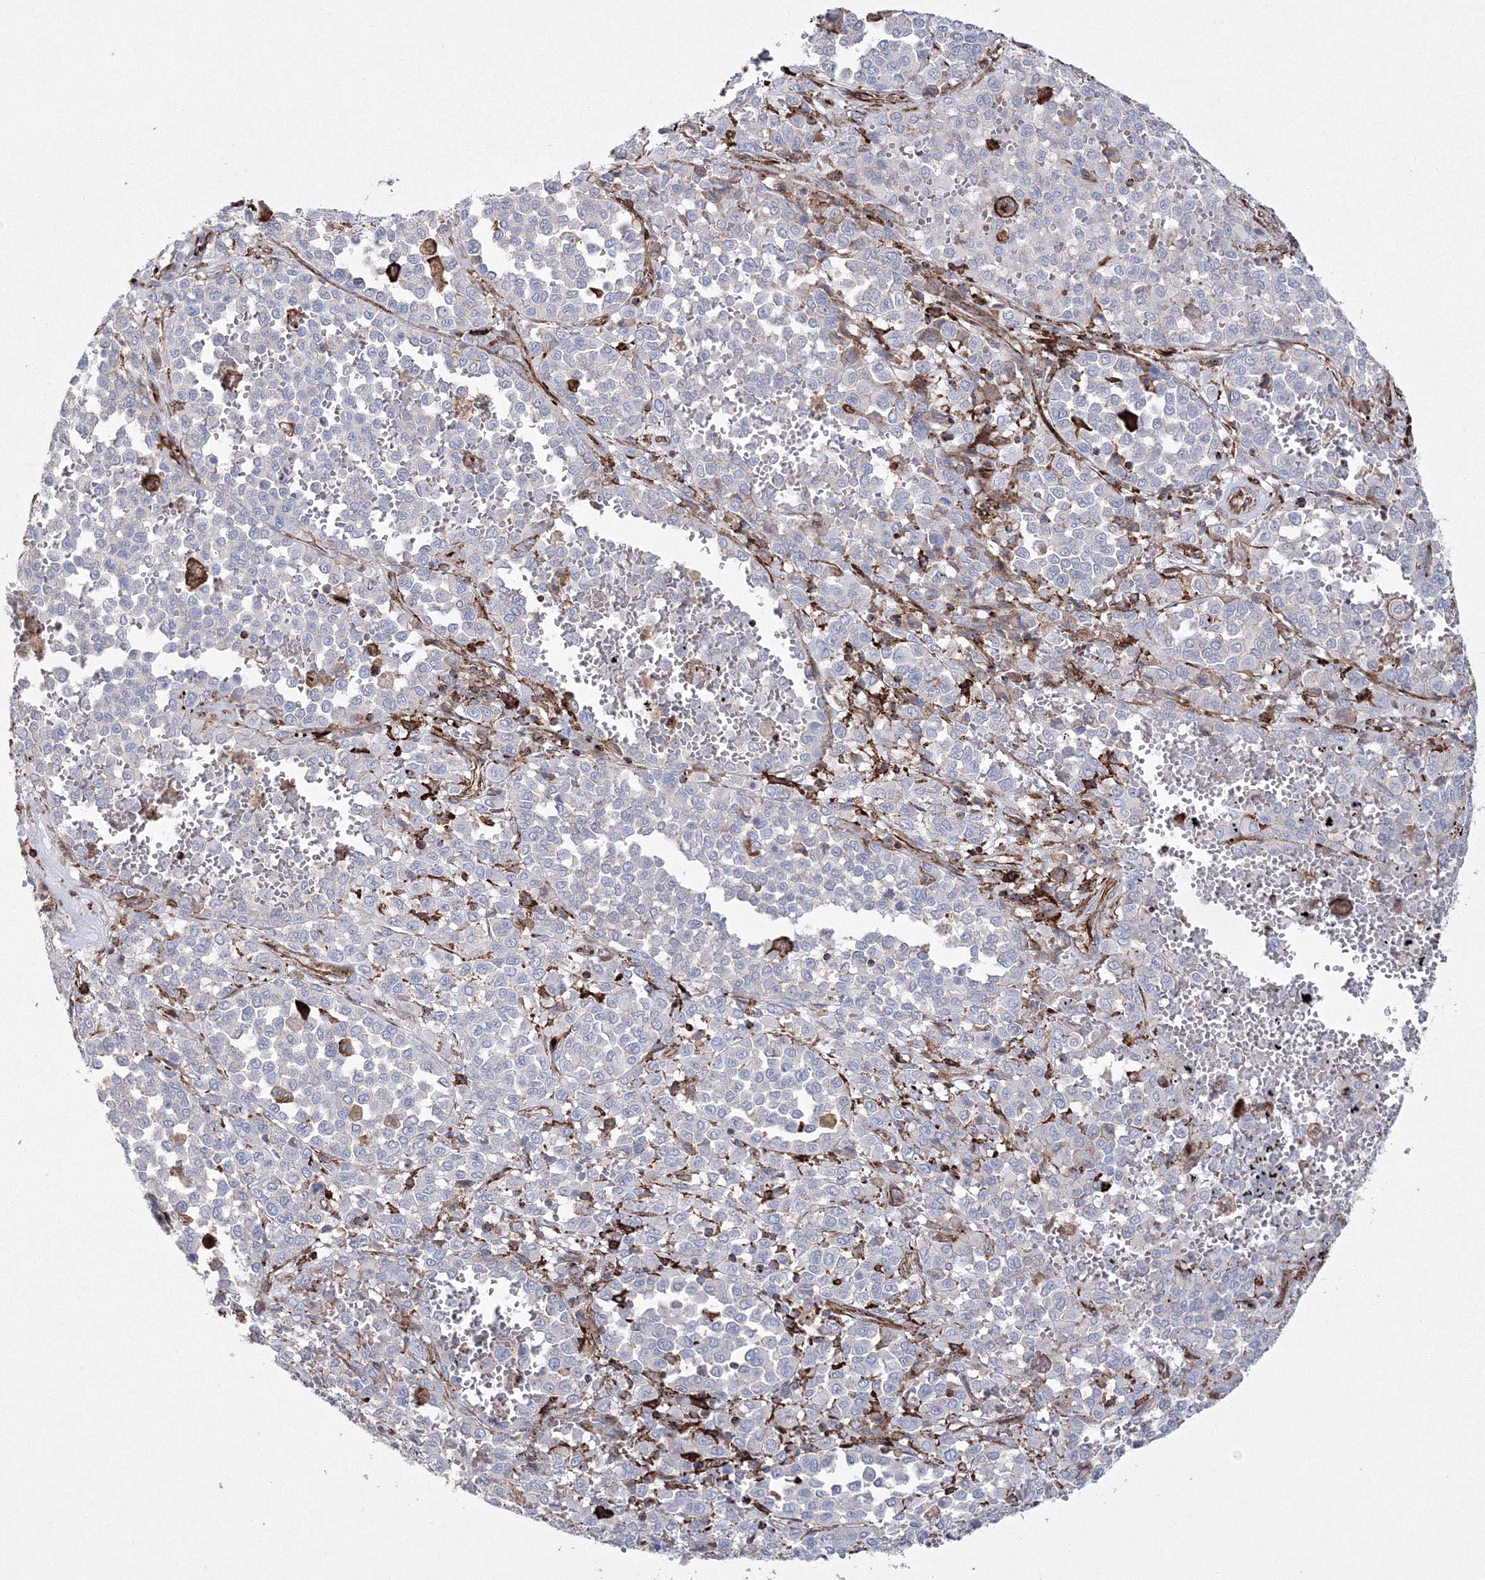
{"staining": {"intensity": "negative", "quantity": "none", "location": "none"}, "tissue": "melanoma", "cell_type": "Tumor cells", "image_type": "cancer", "snomed": [{"axis": "morphology", "description": "Malignant melanoma, Metastatic site"}, {"axis": "topography", "description": "Pancreas"}], "caption": "High power microscopy histopathology image of an immunohistochemistry (IHC) micrograph of malignant melanoma (metastatic site), revealing no significant staining in tumor cells. (DAB (3,3'-diaminobenzidine) immunohistochemistry, high magnification).", "gene": "GPR82", "patient": {"sex": "female", "age": 30}}